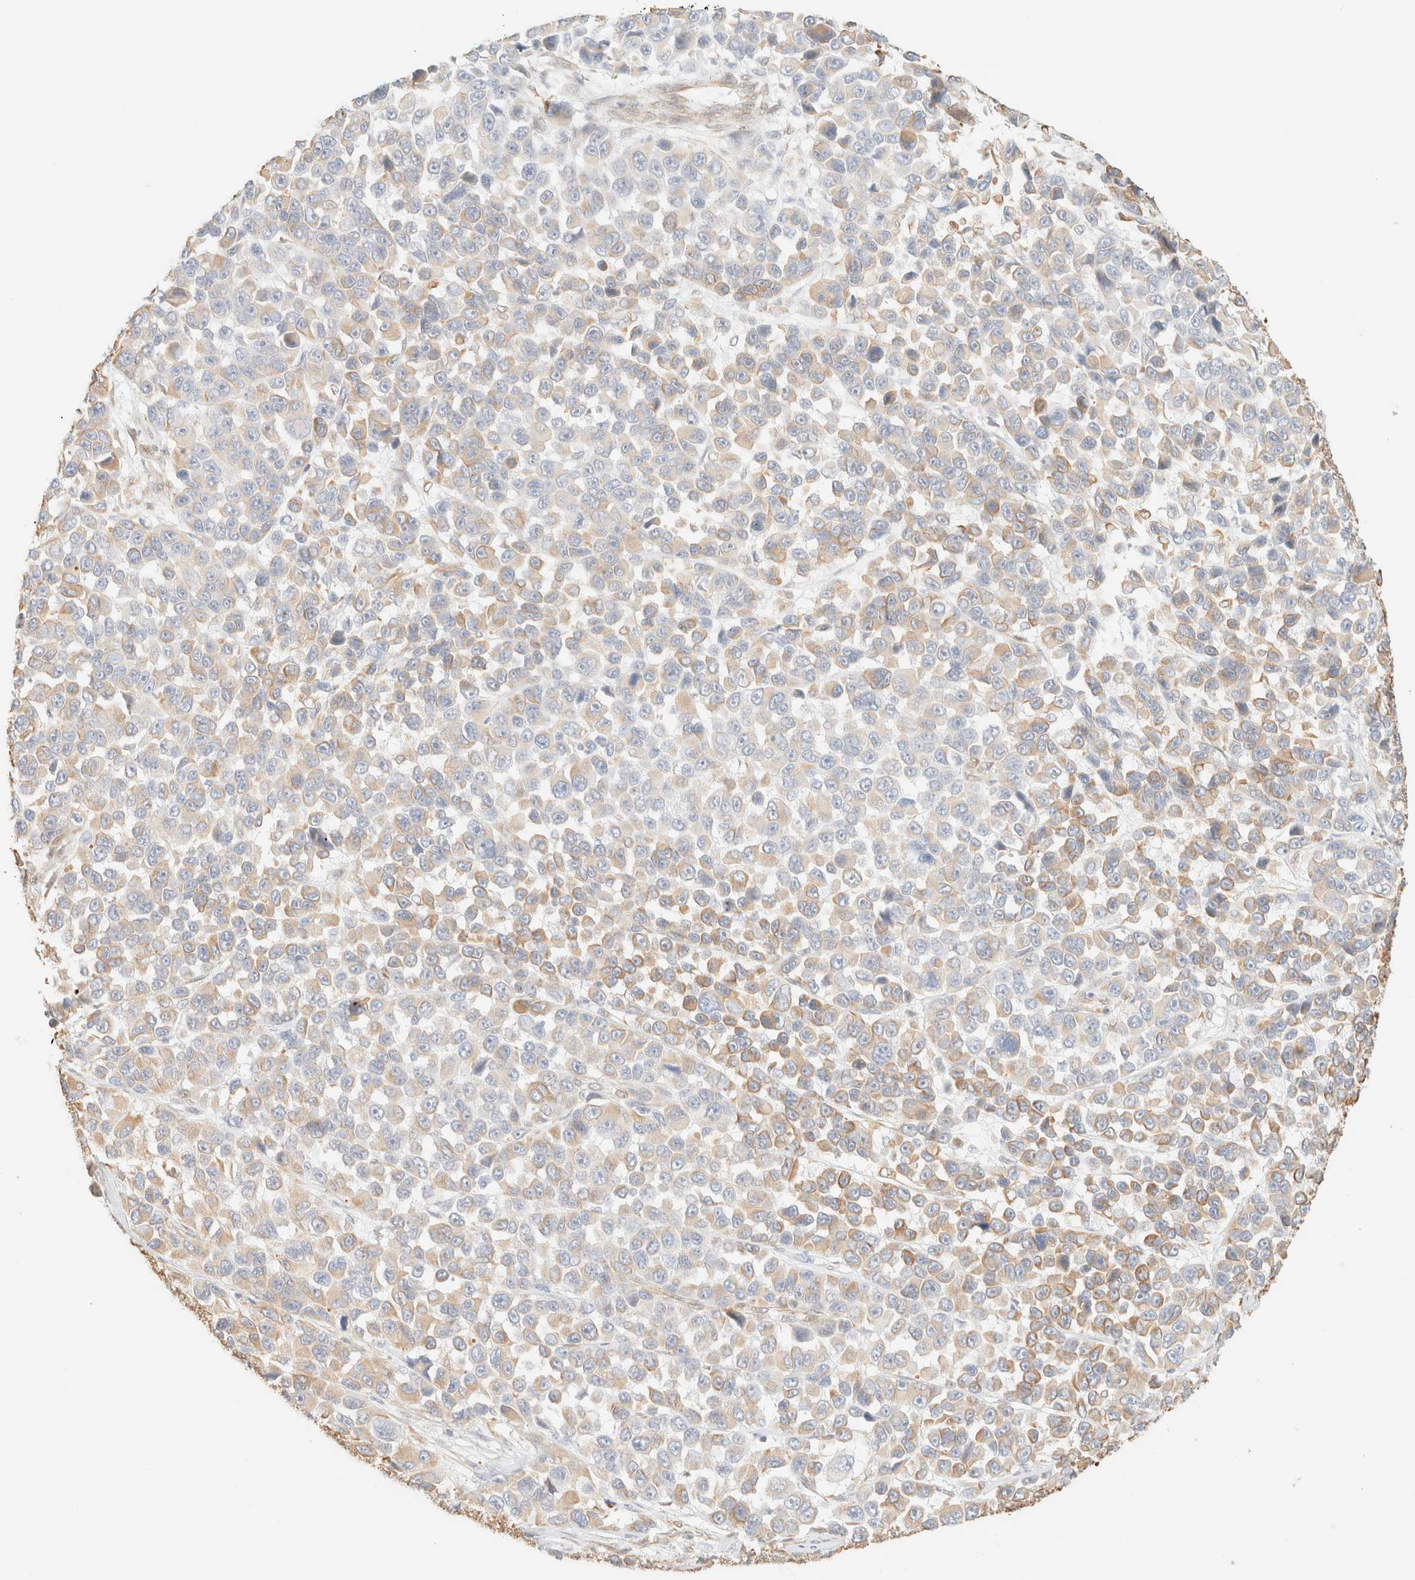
{"staining": {"intensity": "moderate", "quantity": "25%-75%", "location": "cytoplasmic/membranous"}, "tissue": "melanoma", "cell_type": "Tumor cells", "image_type": "cancer", "snomed": [{"axis": "morphology", "description": "Malignant melanoma, NOS"}, {"axis": "topography", "description": "Skin"}], "caption": "Melanoma was stained to show a protein in brown. There is medium levels of moderate cytoplasmic/membranous positivity in about 25%-75% of tumor cells.", "gene": "ZSCAN18", "patient": {"sex": "male", "age": 53}}